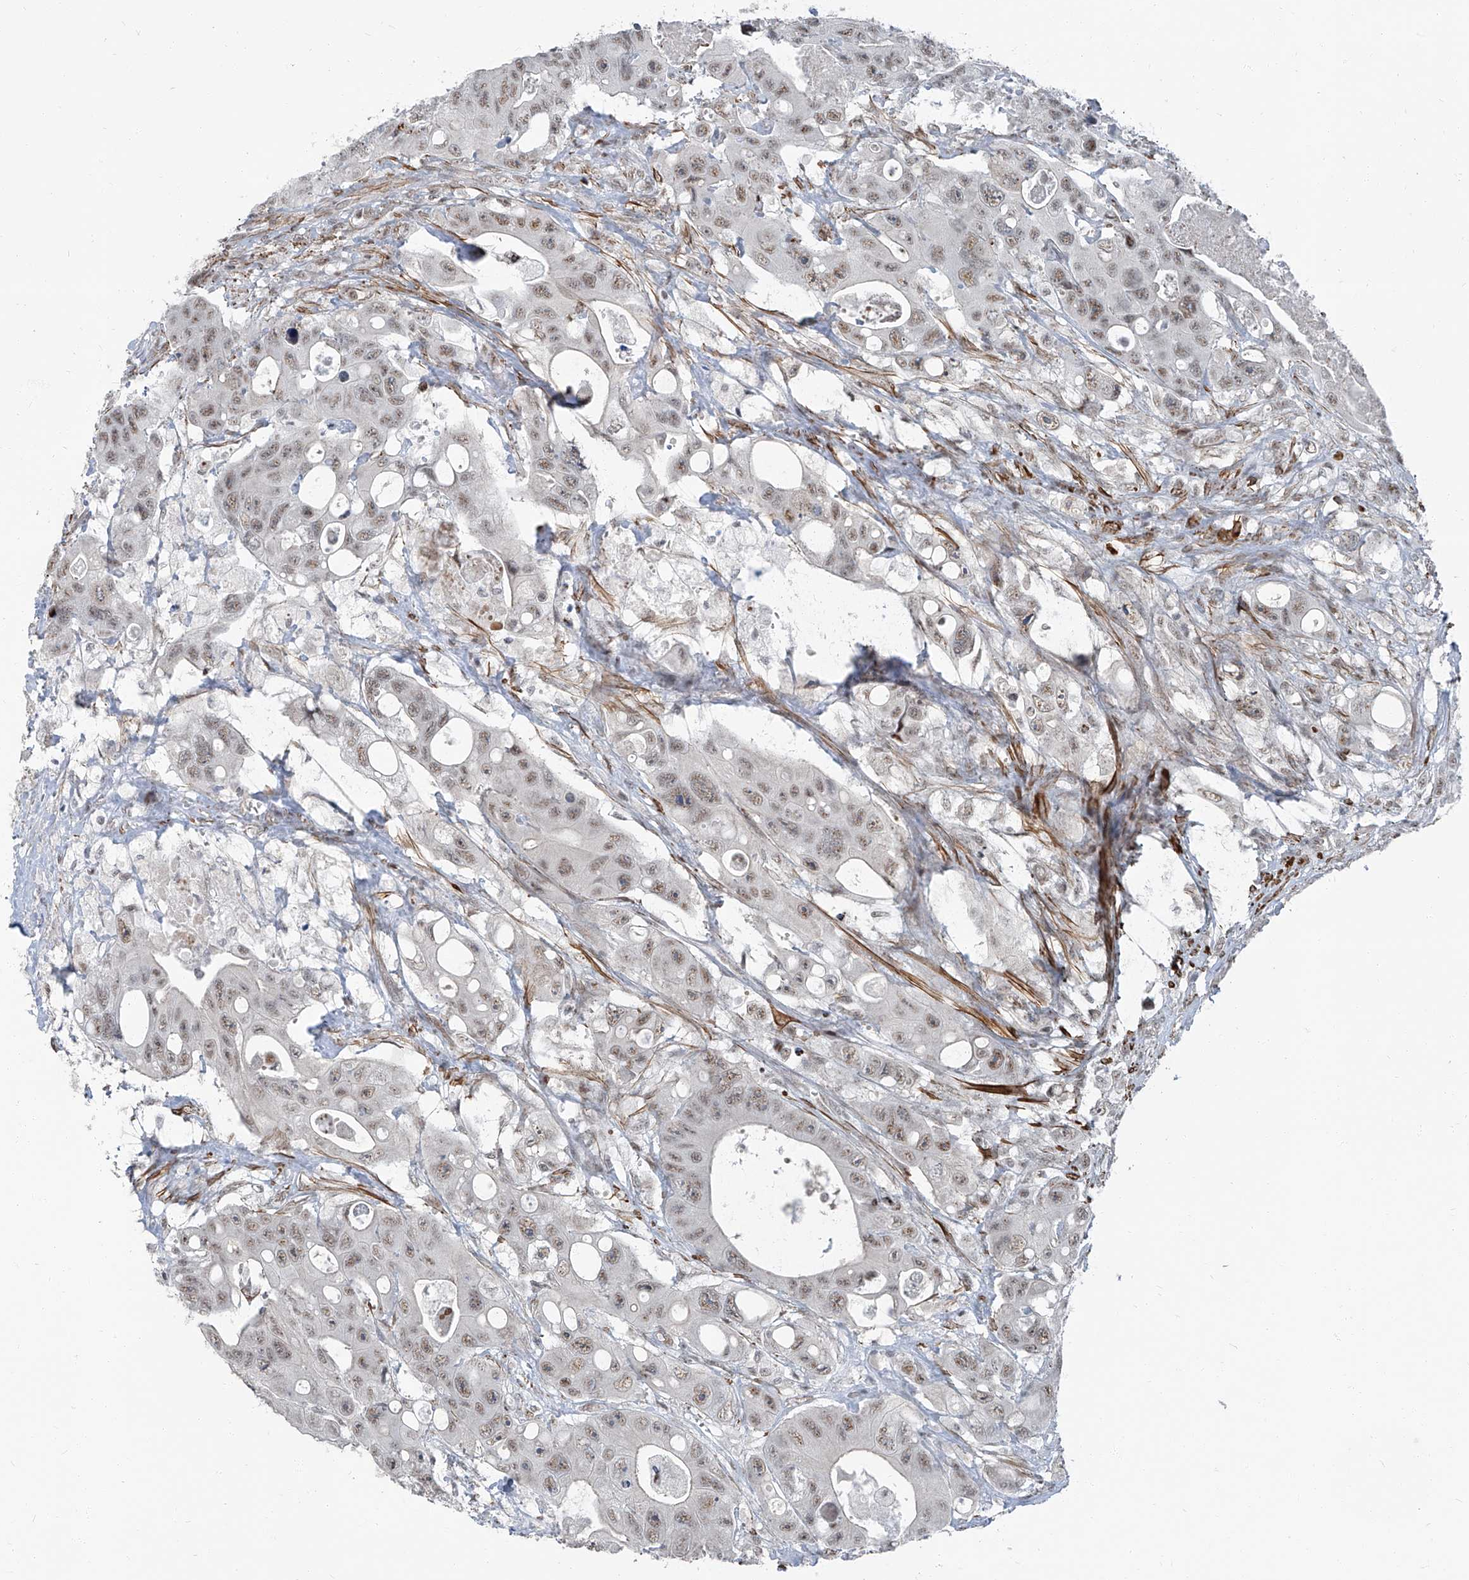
{"staining": {"intensity": "weak", "quantity": ">75%", "location": "nuclear"}, "tissue": "colorectal cancer", "cell_type": "Tumor cells", "image_type": "cancer", "snomed": [{"axis": "morphology", "description": "Adenocarcinoma, NOS"}, {"axis": "topography", "description": "Colon"}], "caption": "The image exhibits a brown stain indicating the presence of a protein in the nuclear of tumor cells in adenocarcinoma (colorectal).", "gene": "TXLNB", "patient": {"sex": "female", "age": 46}}